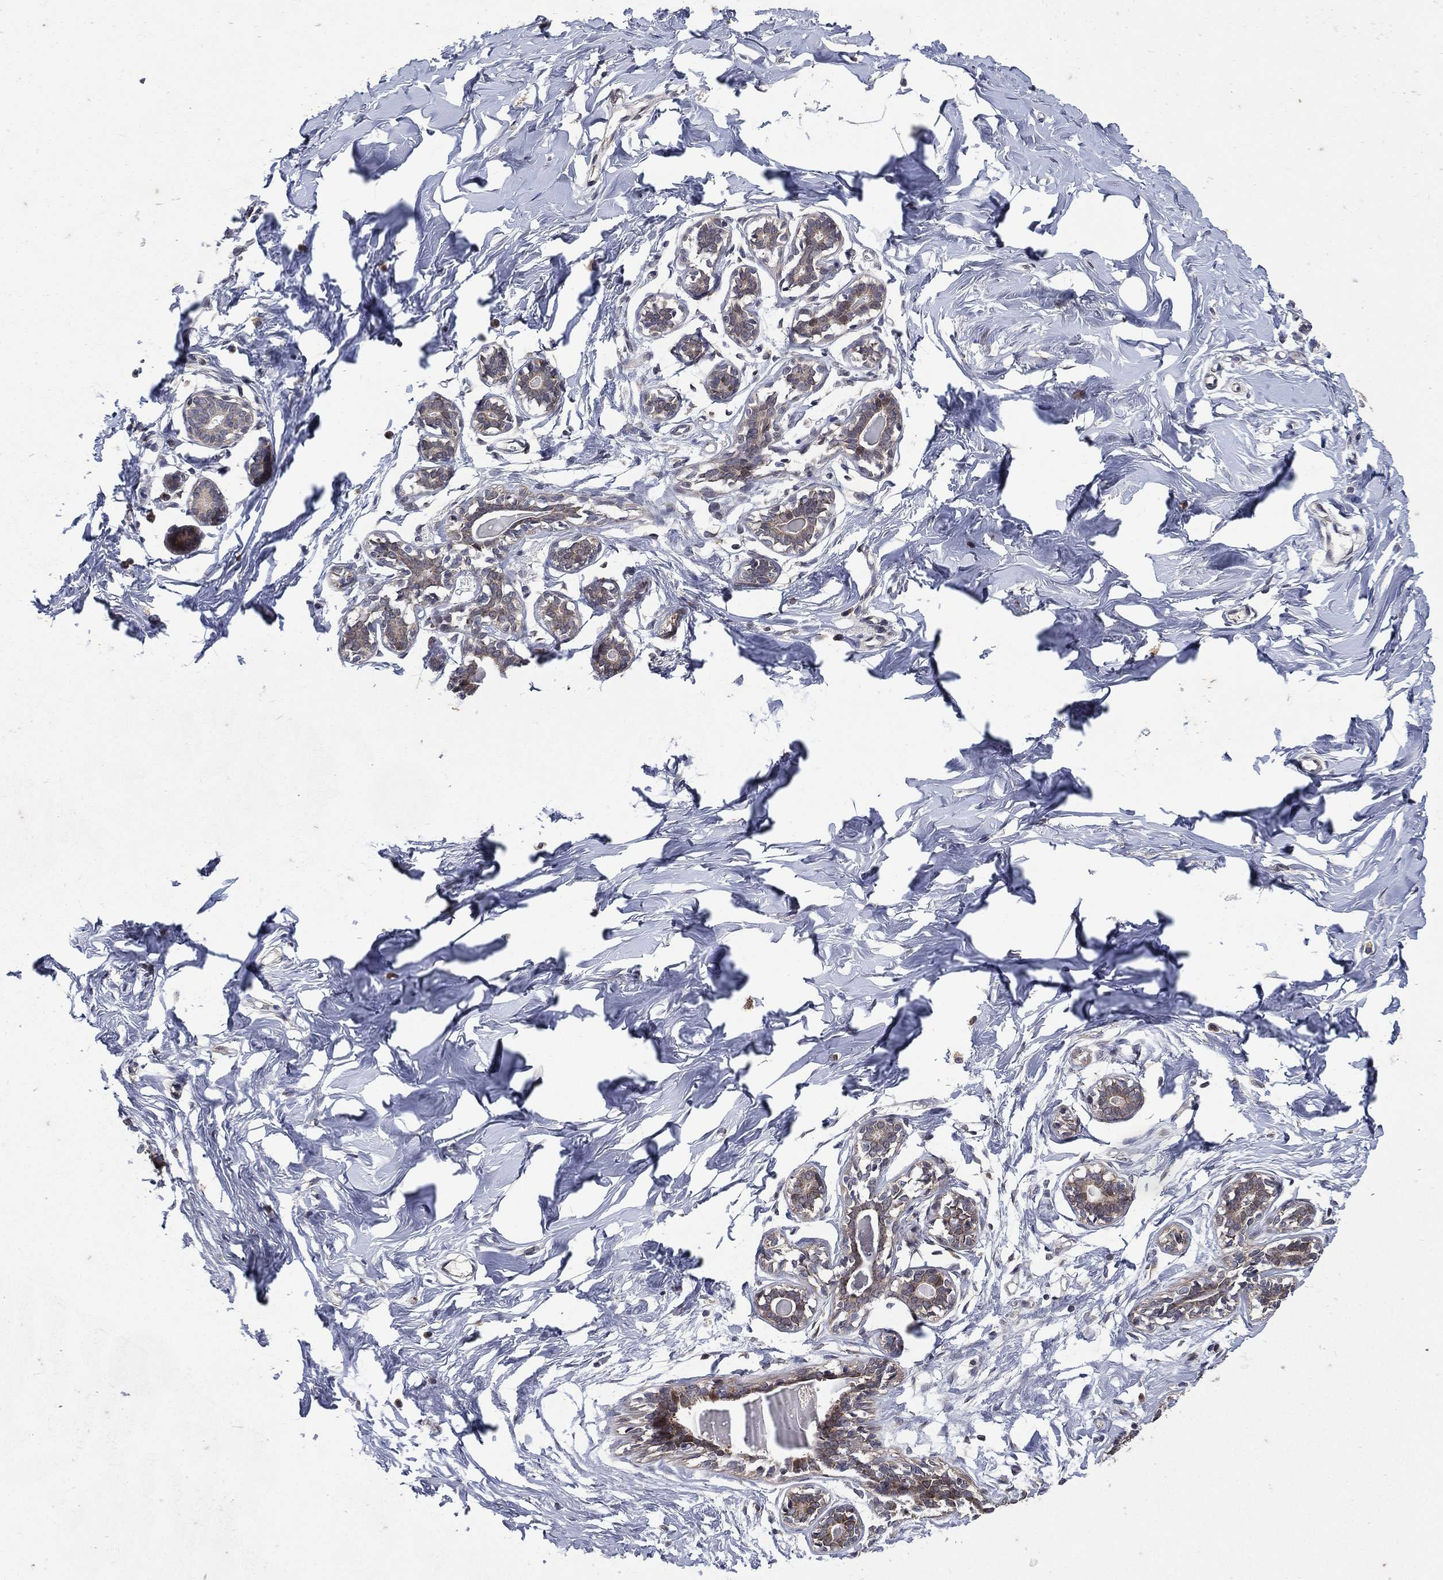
{"staining": {"intensity": "negative", "quantity": "none", "location": "none"}, "tissue": "breast", "cell_type": "Adipocytes", "image_type": "normal", "snomed": [{"axis": "morphology", "description": "Normal tissue, NOS"}, {"axis": "morphology", "description": "Lobular carcinoma, in situ"}, {"axis": "topography", "description": "Breast"}], "caption": "Immunohistochemistry of benign human breast demonstrates no positivity in adipocytes. Brightfield microscopy of IHC stained with DAB (brown) and hematoxylin (blue), captured at high magnification.", "gene": "RAB11FIP4", "patient": {"sex": "female", "age": 35}}